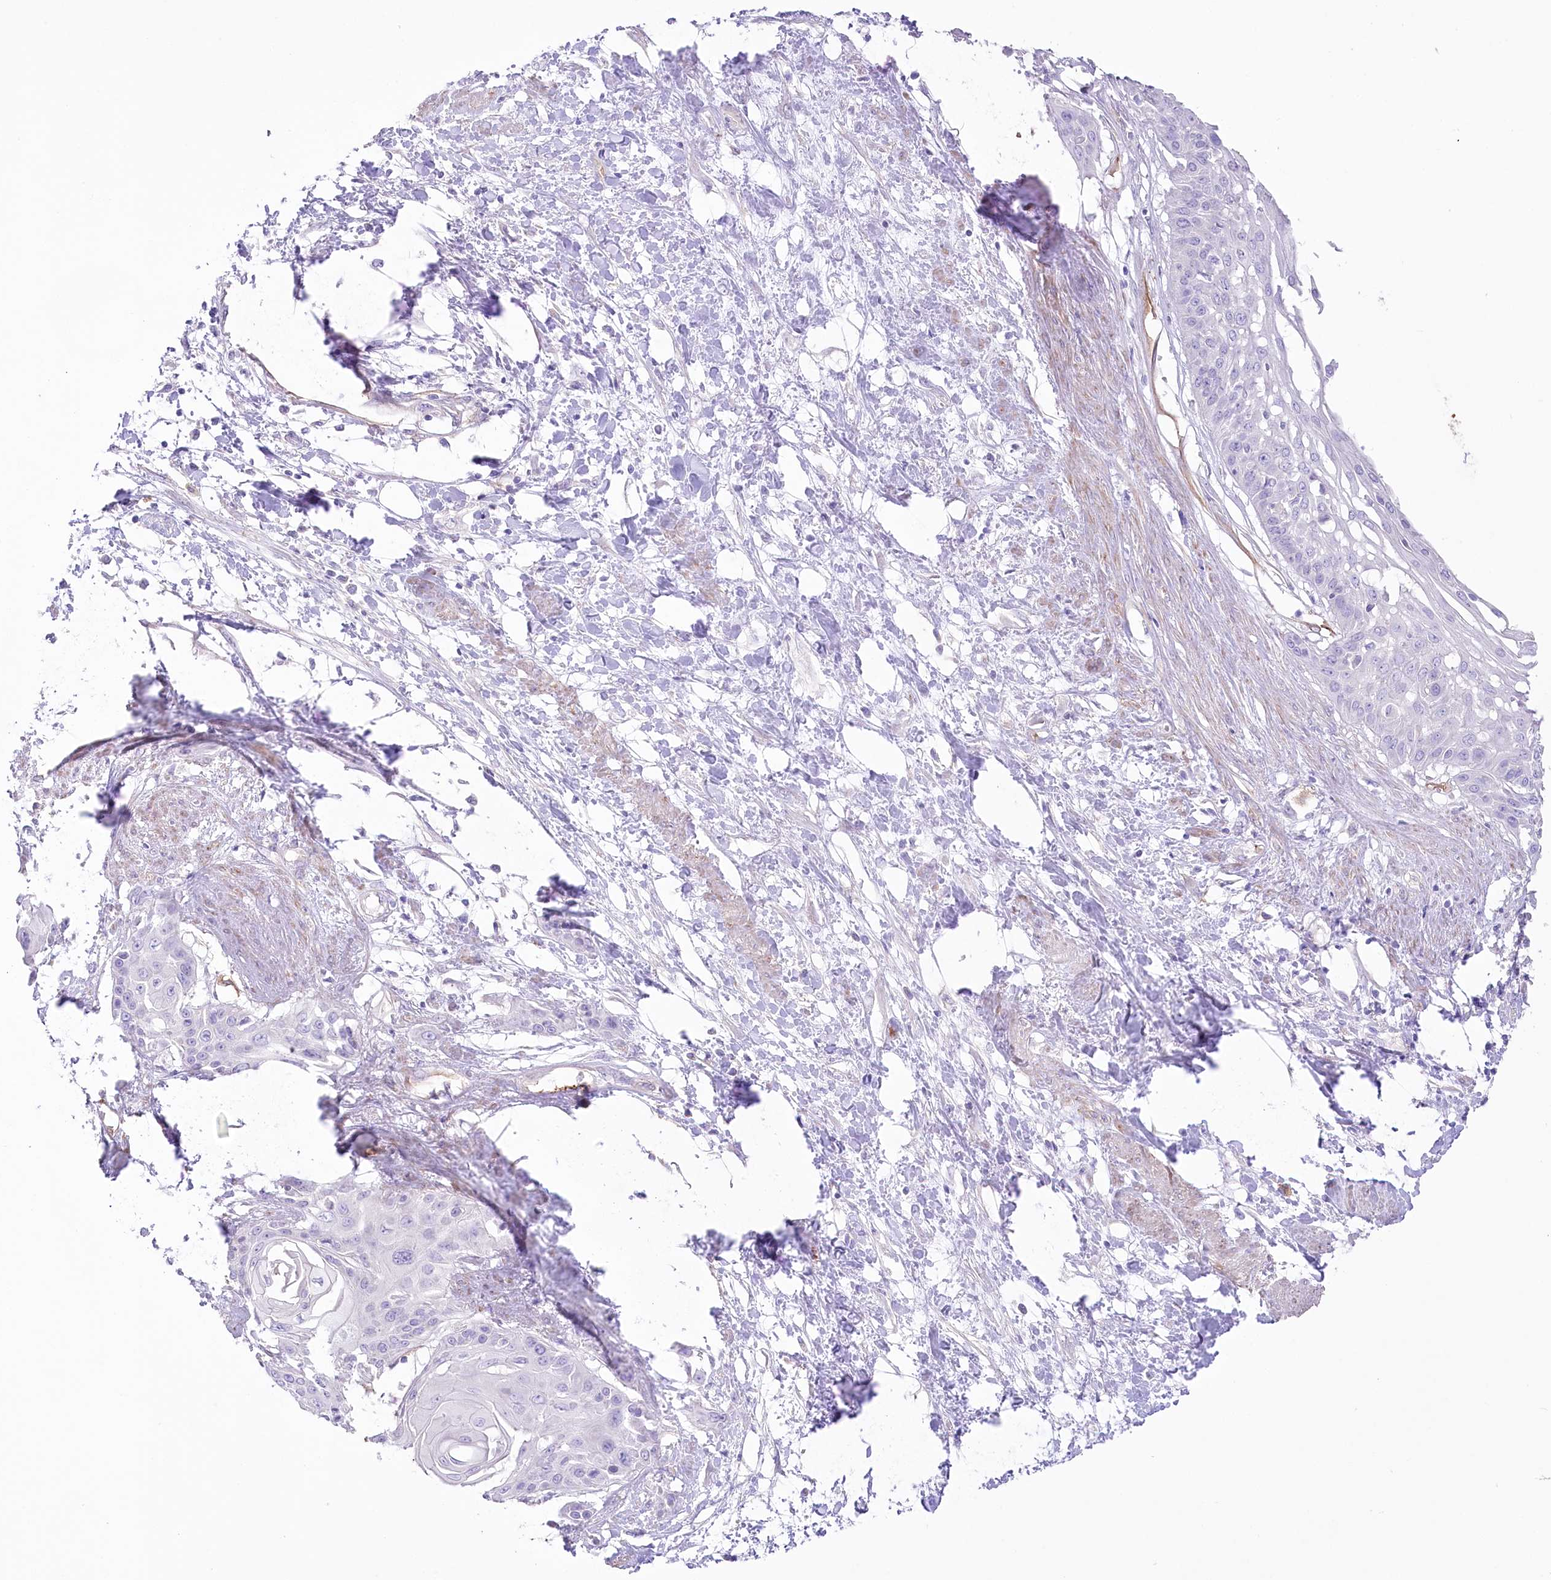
{"staining": {"intensity": "negative", "quantity": "none", "location": "none"}, "tissue": "cervical cancer", "cell_type": "Tumor cells", "image_type": "cancer", "snomed": [{"axis": "morphology", "description": "Squamous cell carcinoma, NOS"}, {"axis": "topography", "description": "Cervix"}], "caption": "A histopathology image of human squamous cell carcinoma (cervical) is negative for staining in tumor cells.", "gene": "SLC39A10", "patient": {"sex": "female", "age": 57}}